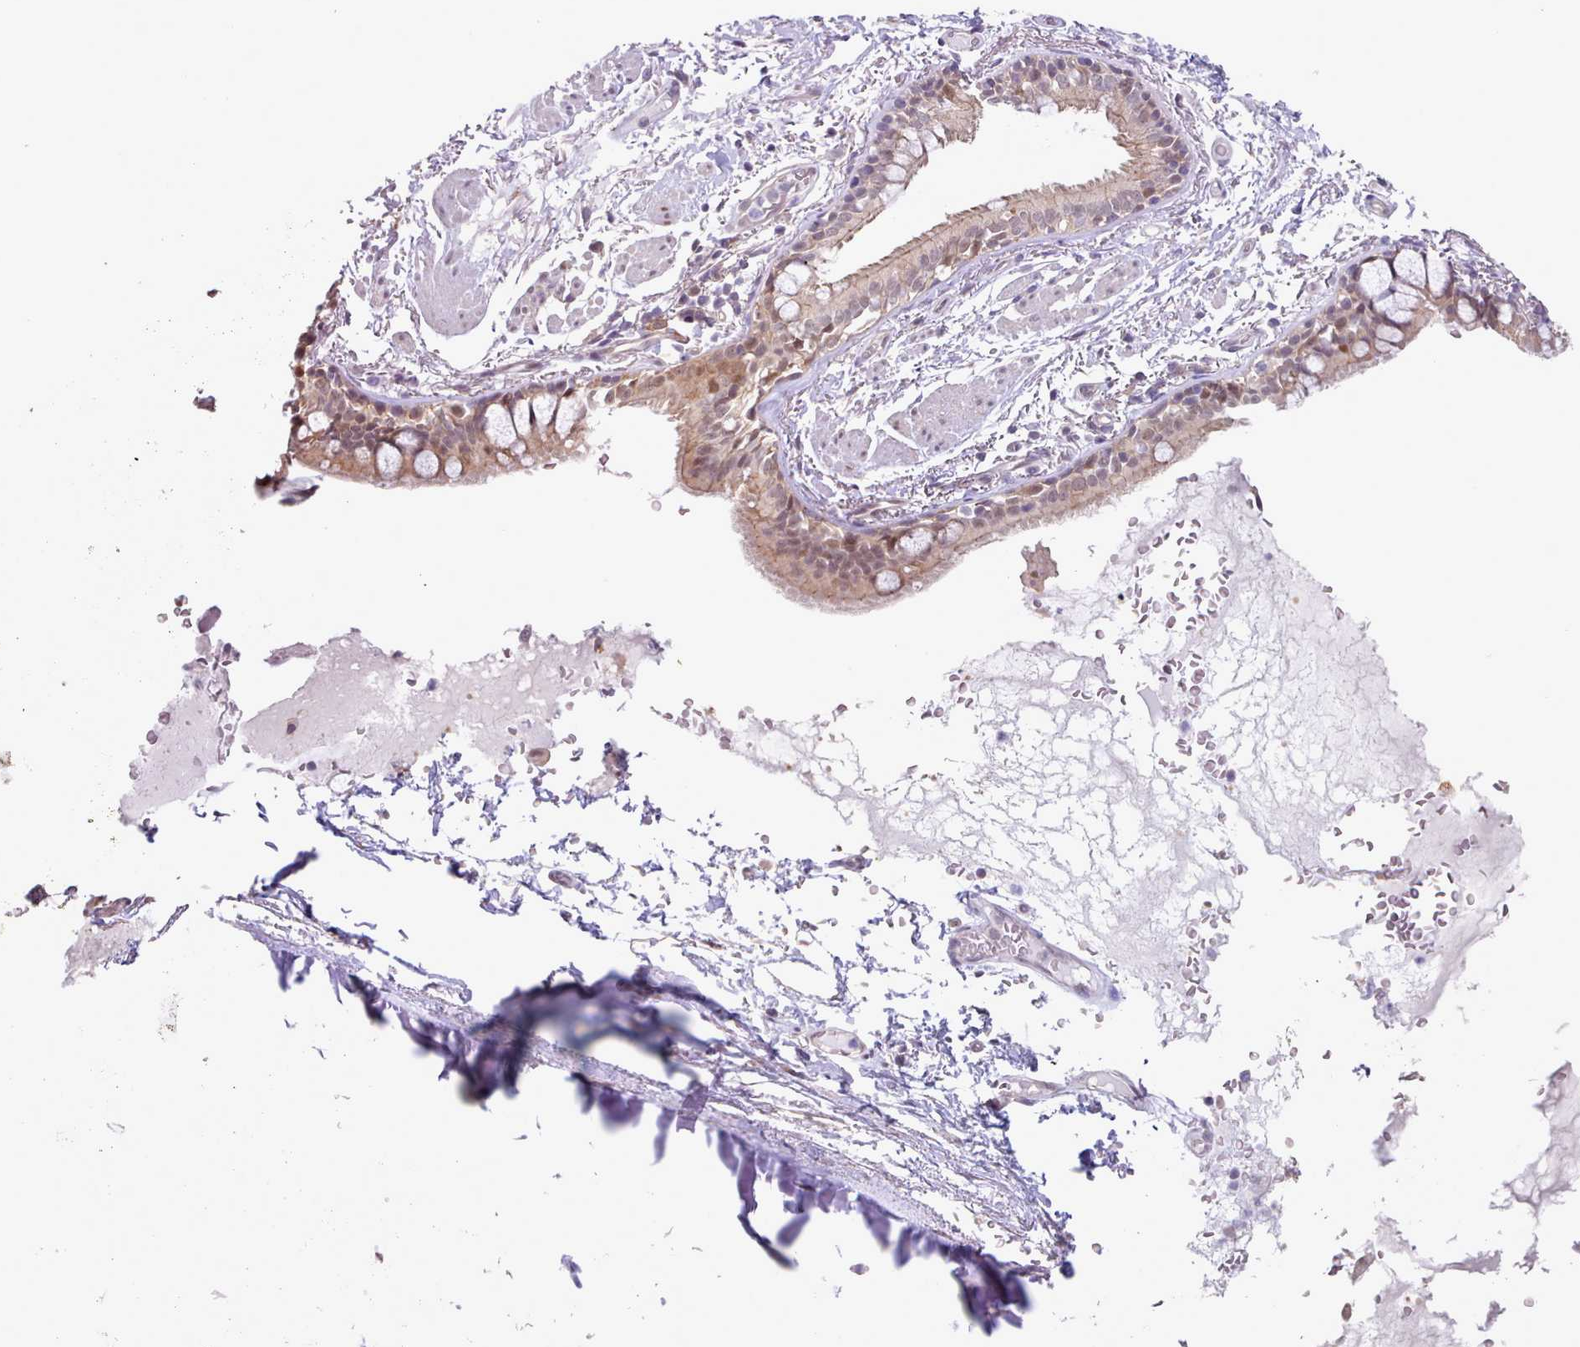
{"staining": {"intensity": "moderate", "quantity": ">75%", "location": "cytoplasmic/membranous,nuclear"}, "tissue": "bronchus", "cell_type": "Respiratory epithelial cells", "image_type": "normal", "snomed": [{"axis": "morphology", "description": "Normal tissue, NOS"}, {"axis": "topography", "description": "Bronchus"}], "caption": "About >75% of respiratory epithelial cells in normal bronchus exhibit moderate cytoplasmic/membranous,nuclear protein staining as visualized by brown immunohistochemical staining.", "gene": "CES3", "patient": {"sex": "male", "age": 70}}